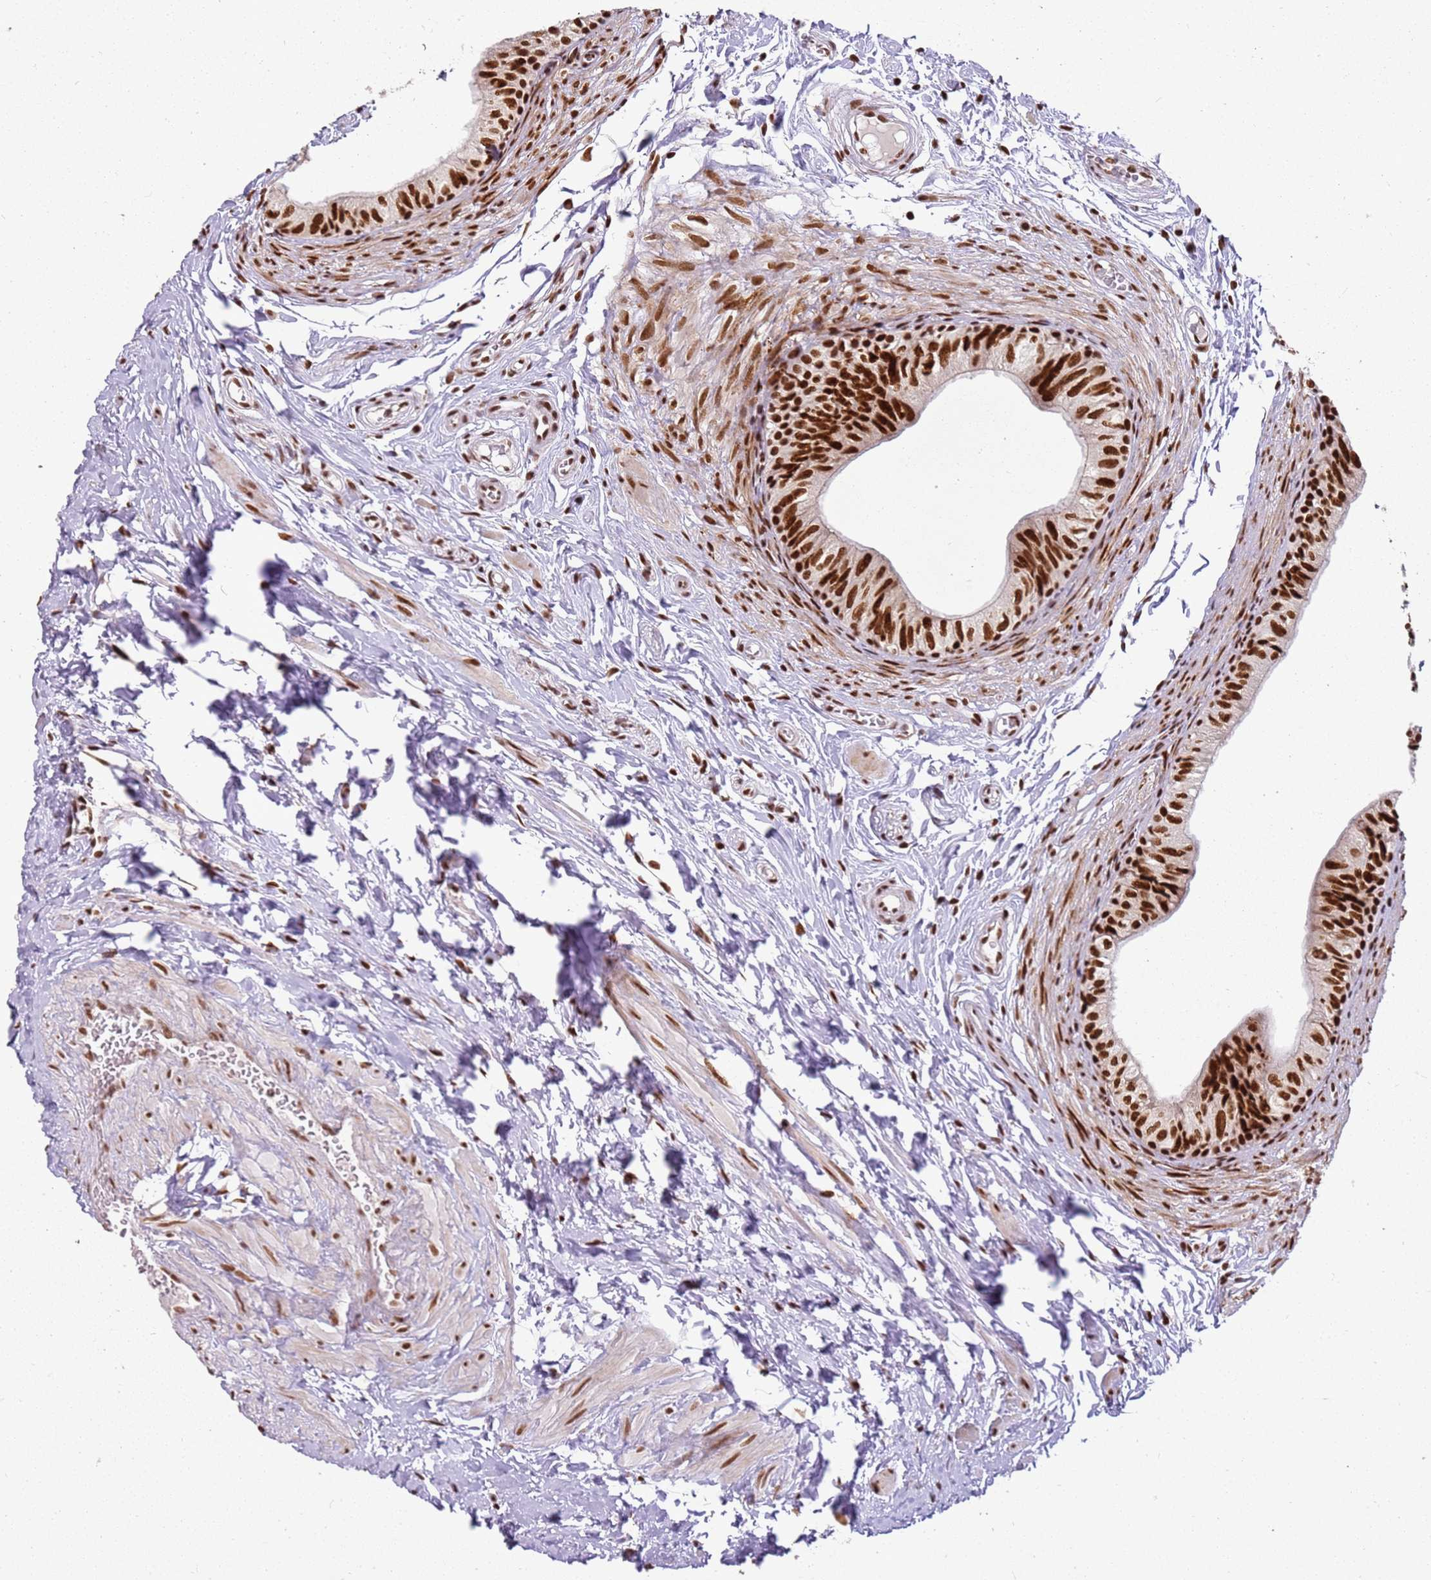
{"staining": {"intensity": "strong", "quantity": ">75%", "location": "nuclear"}, "tissue": "epididymis", "cell_type": "Glandular cells", "image_type": "normal", "snomed": [{"axis": "morphology", "description": "Normal tissue, NOS"}, {"axis": "topography", "description": "Epididymis"}], "caption": "Immunohistochemistry (IHC) of unremarkable epididymis reveals high levels of strong nuclear positivity in about >75% of glandular cells. (DAB IHC, brown staining for protein, blue staining for nuclei).", "gene": "TENT4A", "patient": {"sex": "male", "age": 37}}